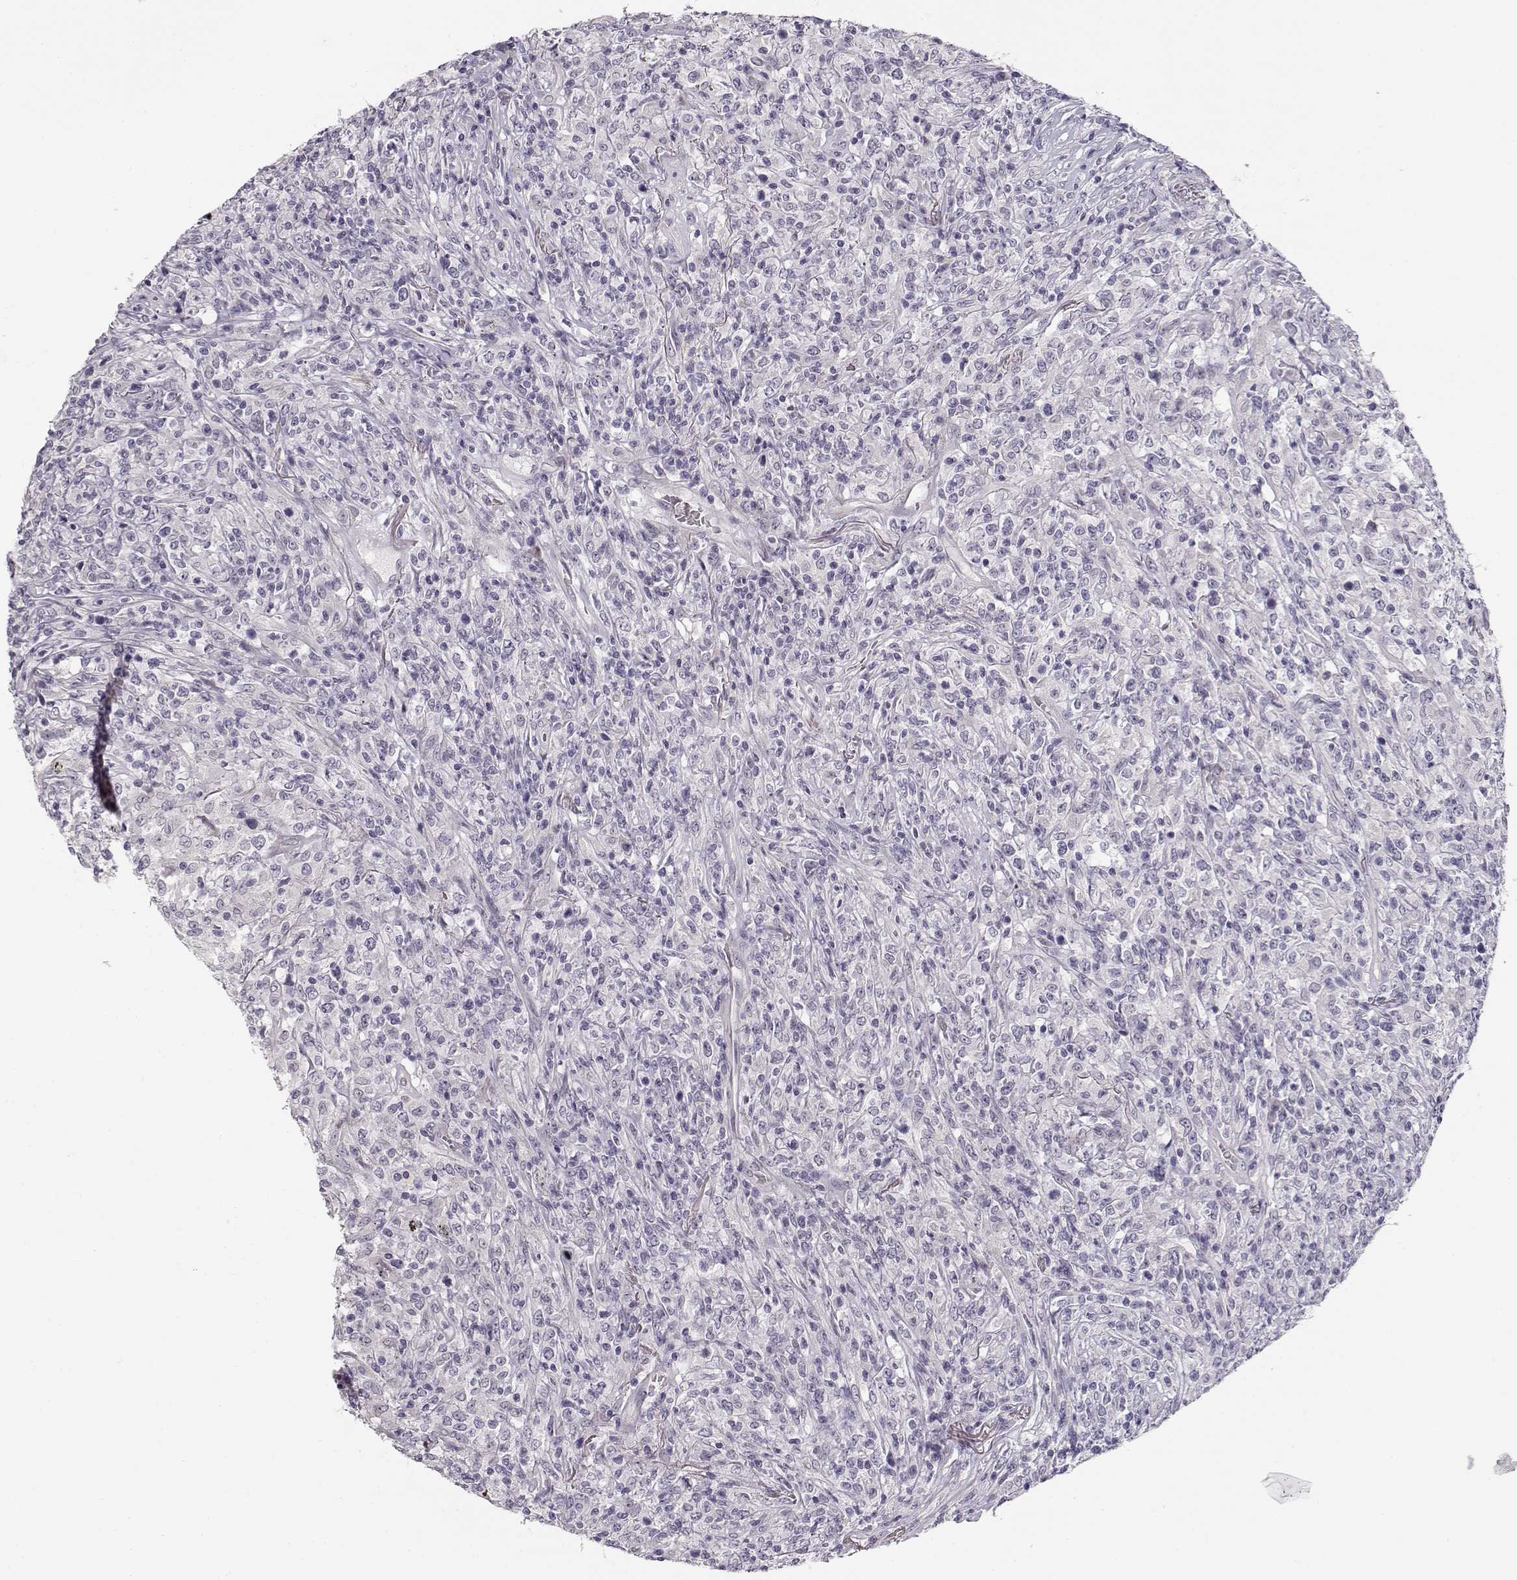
{"staining": {"intensity": "negative", "quantity": "none", "location": "none"}, "tissue": "lymphoma", "cell_type": "Tumor cells", "image_type": "cancer", "snomed": [{"axis": "morphology", "description": "Malignant lymphoma, non-Hodgkin's type, High grade"}, {"axis": "topography", "description": "Lung"}], "caption": "Immunohistochemical staining of human high-grade malignant lymphoma, non-Hodgkin's type reveals no significant staining in tumor cells.", "gene": "TTC26", "patient": {"sex": "male", "age": 79}}